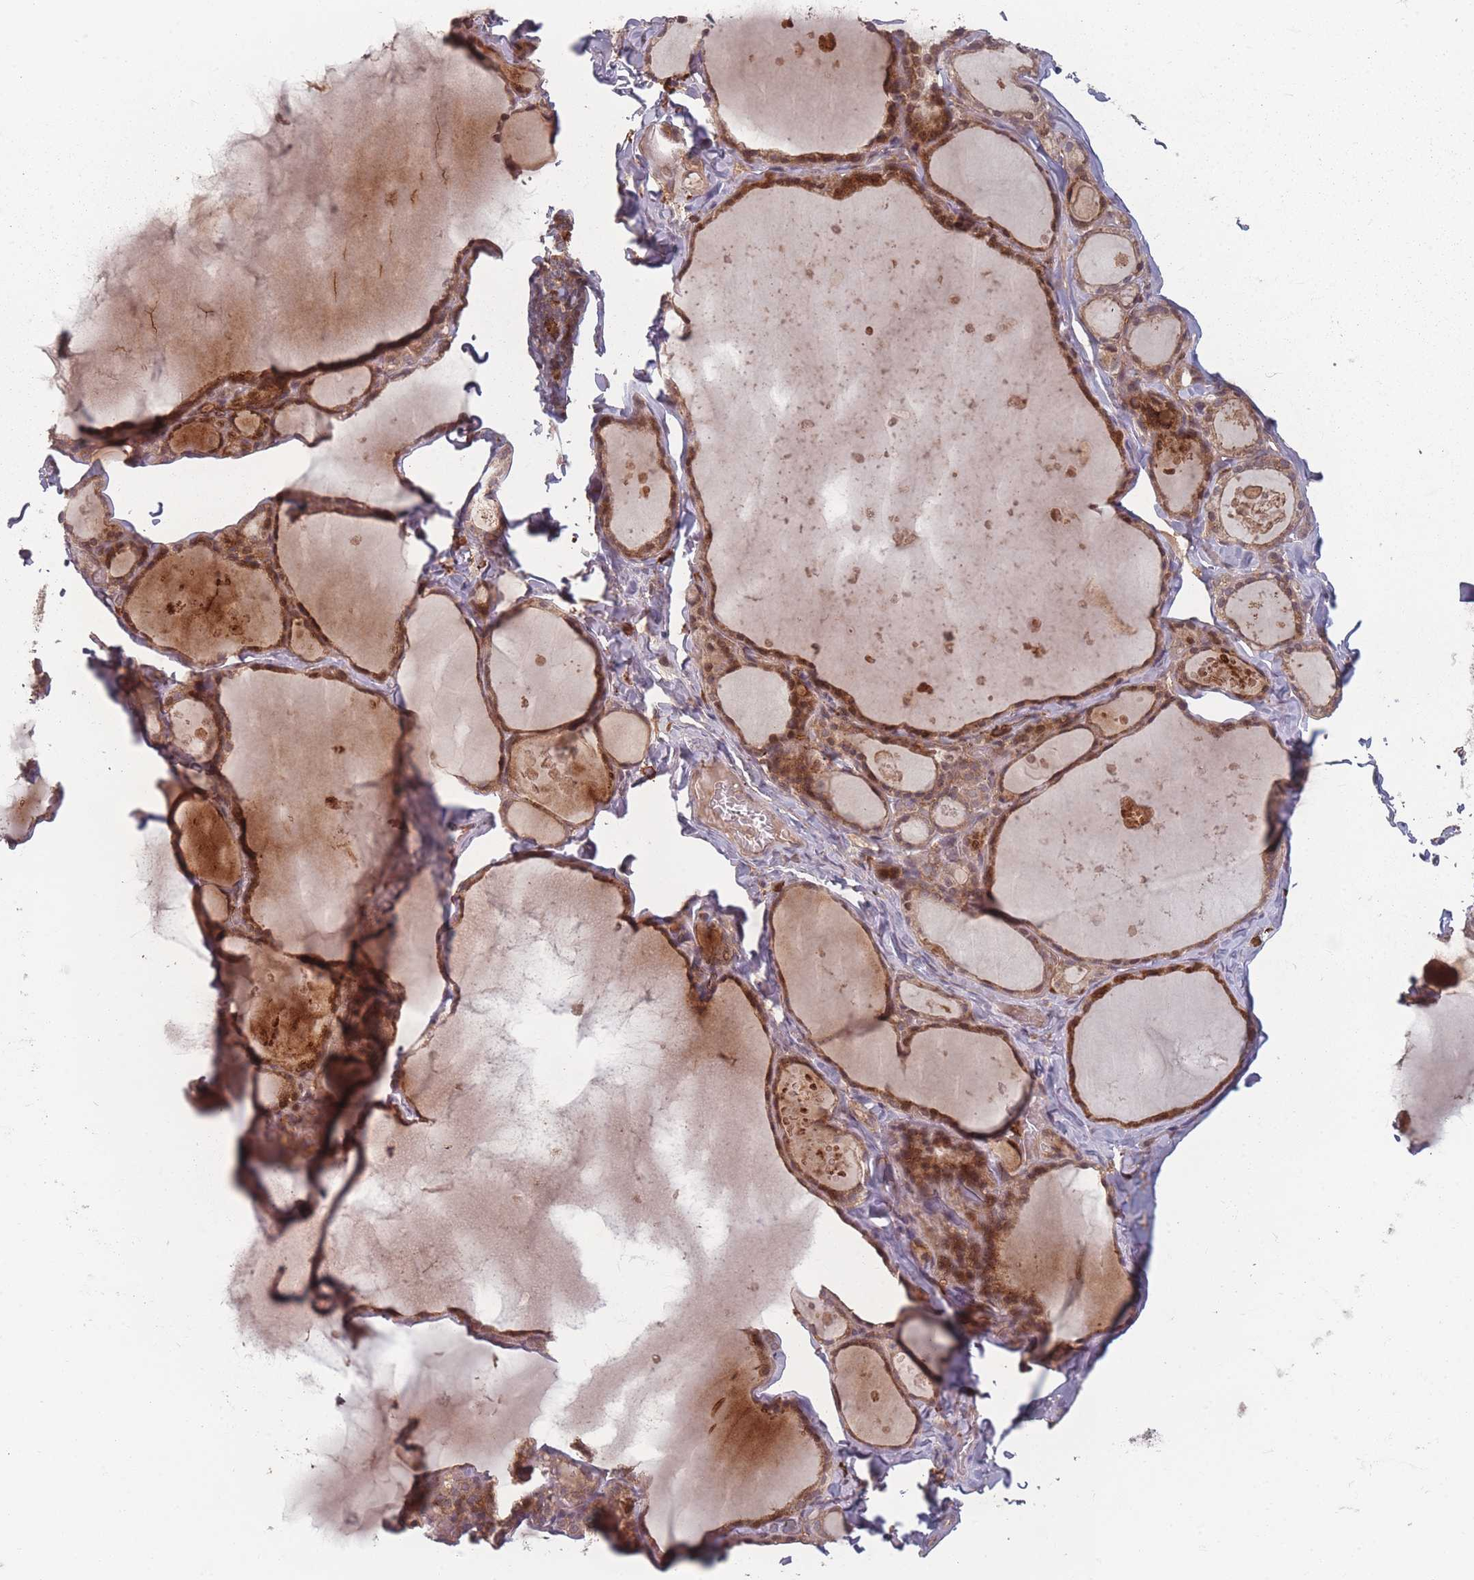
{"staining": {"intensity": "moderate", "quantity": ">75%", "location": "cytoplasmic/membranous,nuclear"}, "tissue": "thyroid gland", "cell_type": "Glandular cells", "image_type": "normal", "snomed": [{"axis": "morphology", "description": "Normal tissue, NOS"}, {"axis": "topography", "description": "Thyroid gland"}], "caption": "IHC staining of unremarkable thyroid gland, which shows medium levels of moderate cytoplasmic/membranous,nuclear staining in about >75% of glandular cells indicating moderate cytoplasmic/membranous,nuclear protein staining. The staining was performed using DAB (3,3'-diaminobenzidine) (brown) for protein detection and nuclei were counterstained in hematoxylin (blue).", "gene": "HAGH", "patient": {"sex": "male", "age": 56}}